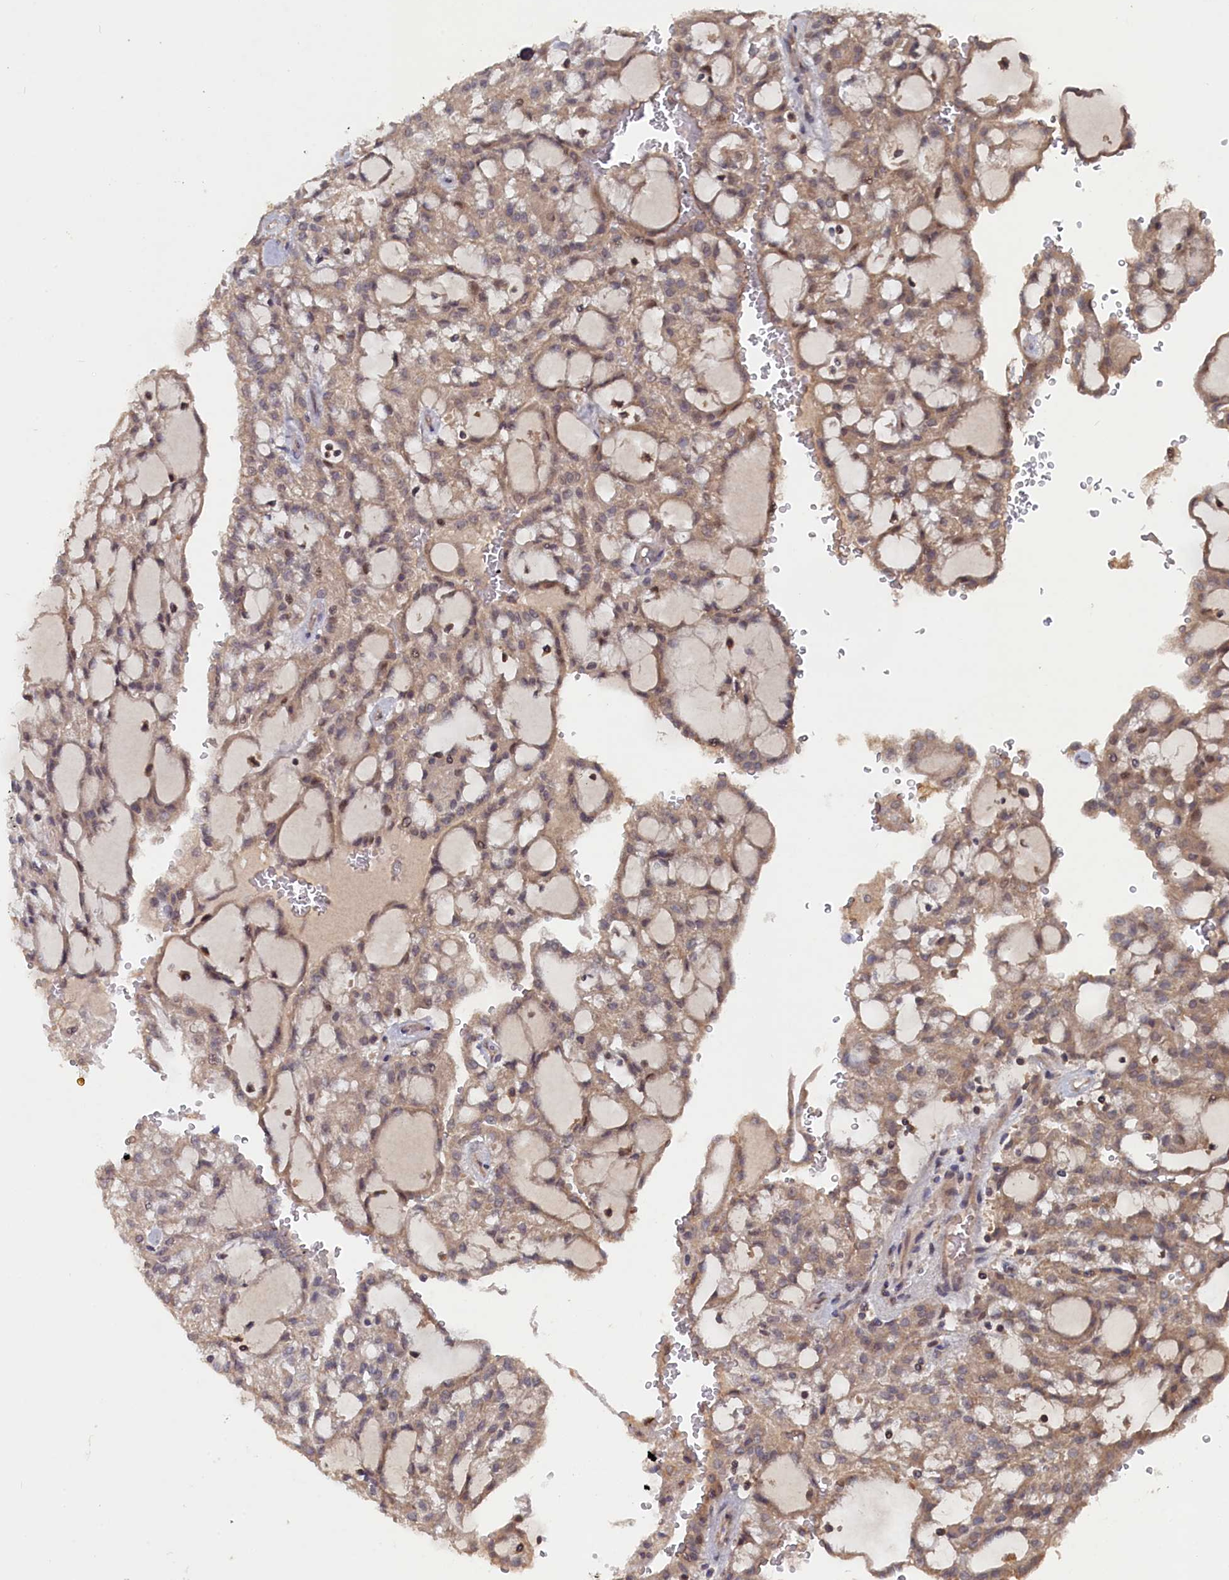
{"staining": {"intensity": "moderate", "quantity": ">75%", "location": "cytoplasmic/membranous"}, "tissue": "renal cancer", "cell_type": "Tumor cells", "image_type": "cancer", "snomed": [{"axis": "morphology", "description": "Adenocarcinoma, NOS"}, {"axis": "topography", "description": "Kidney"}], "caption": "Tumor cells show medium levels of moderate cytoplasmic/membranous positivity in approximately >75% of cells in renal cancer.", "gene": "TMC5", "patient": {"sex": "male", "age": 63}}